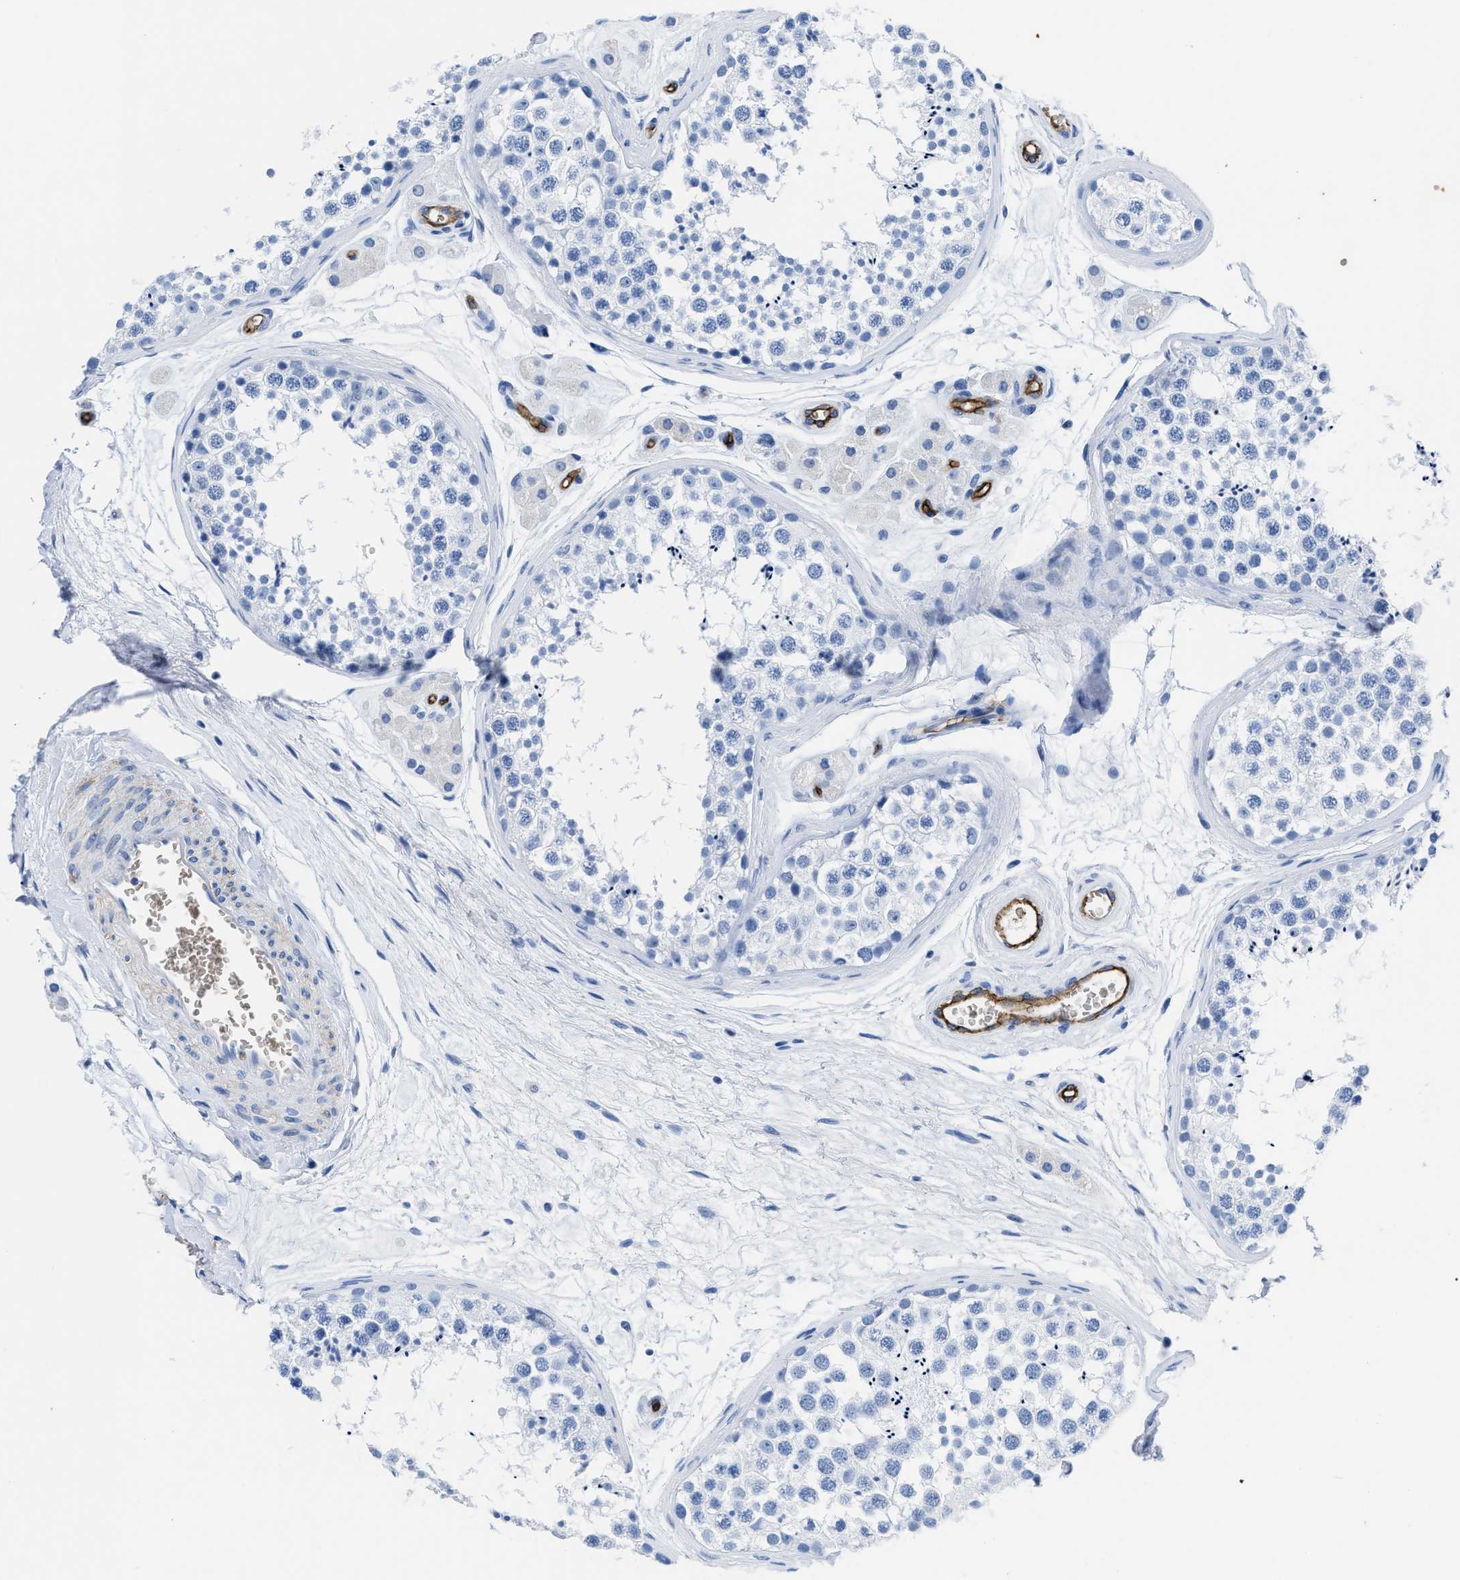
{"staining": {"intensity": "negative", "quantity": "none", "location": "none"}, "tissue": "testis", "cell_type": "Cells in seminiferous ducts", "image_type": "normal", "snomed": [{"axis": "morphology", "description": "Normal tissue, NOS"}, {"axis": "topography", "description": "Testis"}], "caption": "This is an immunohistochemistry (IHC) micrograph of benign human testis. There is no expression in cells in seminiferous ducts.", "gene": "AQP1", "patient": {"sex": "male", "age": 56}}